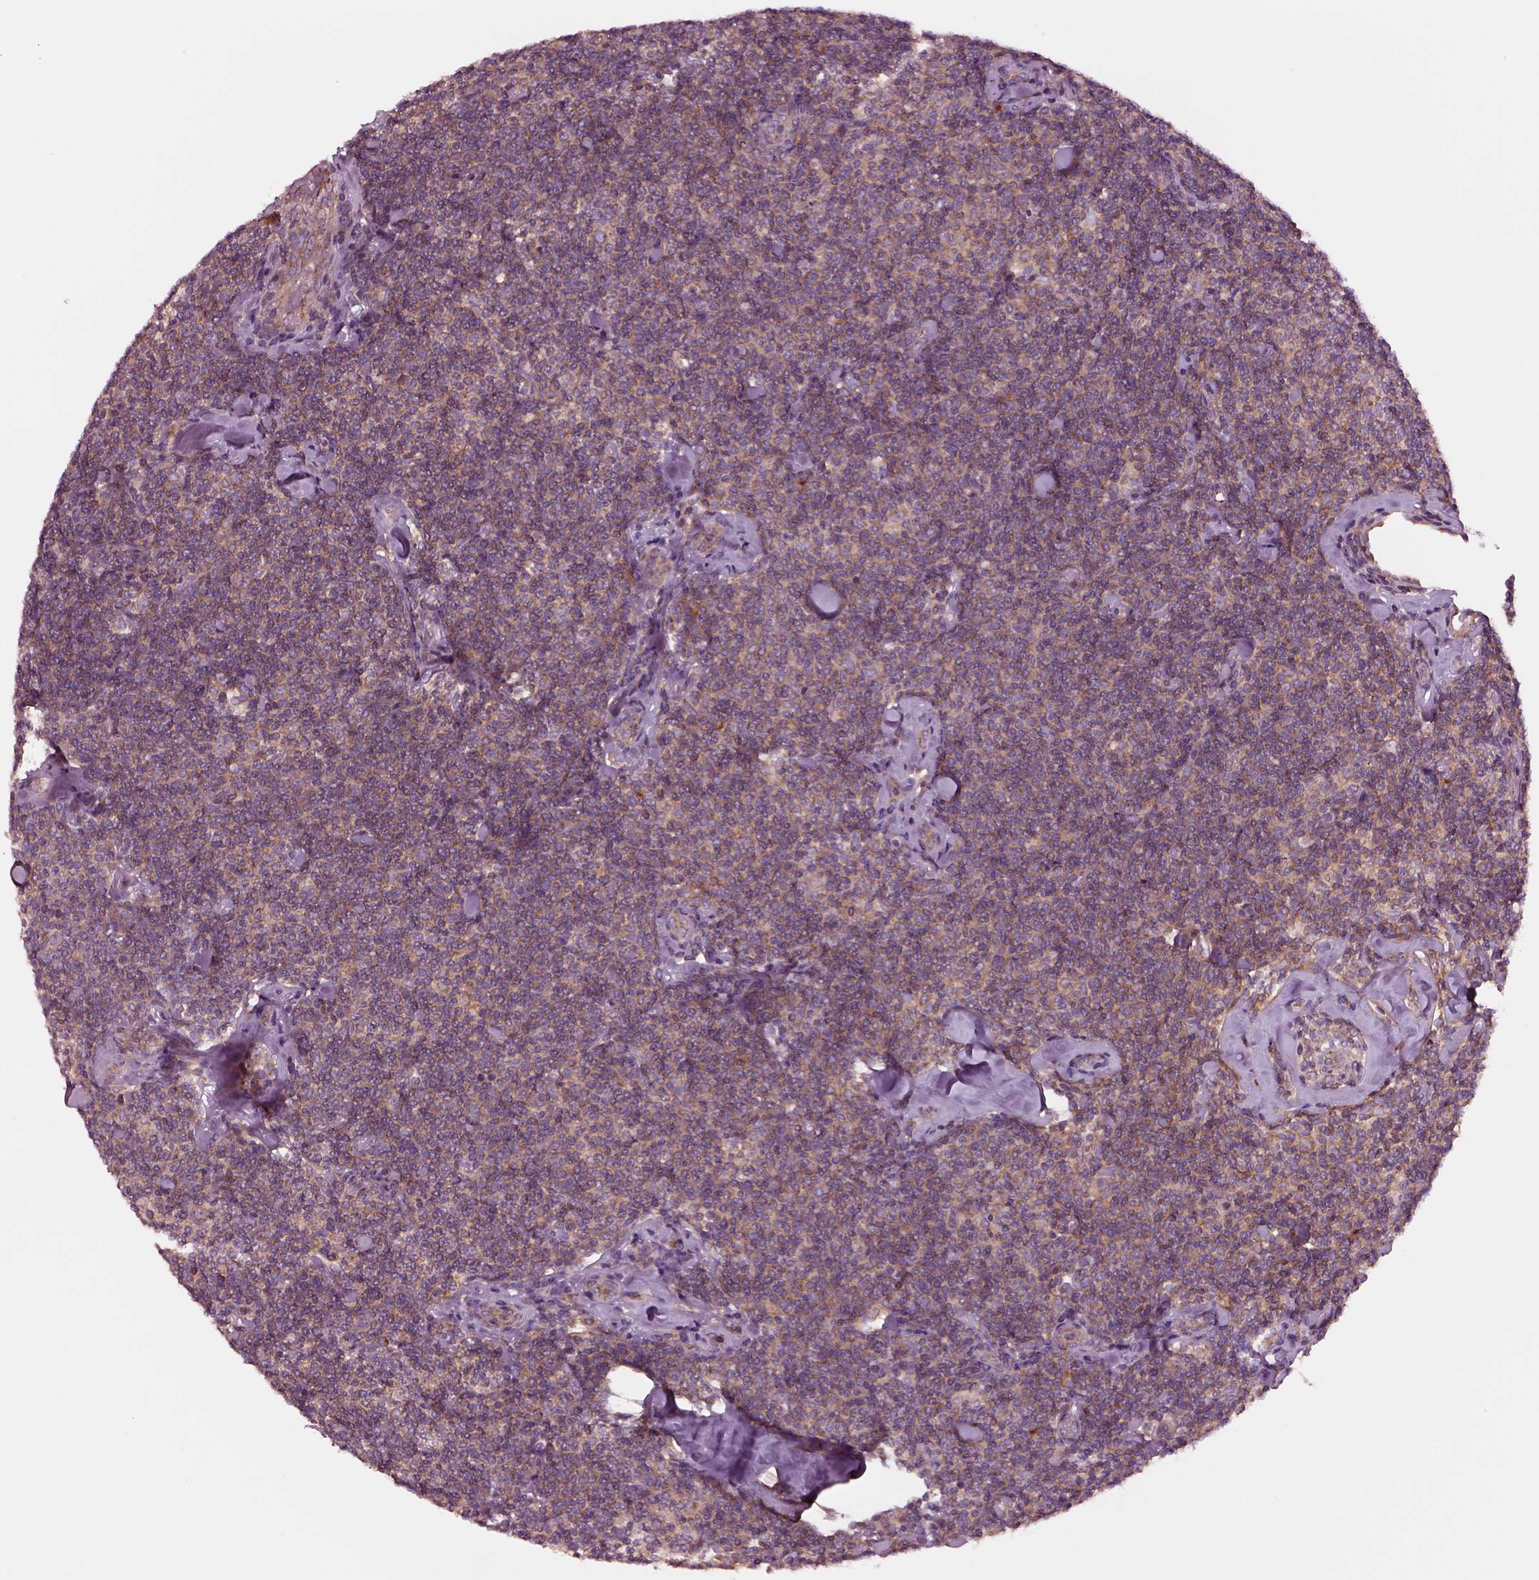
{"staining": {"intensity": "moderate", "quantity": ">75%", "location": "cytoplasmic/membranous"}, "tissue": "lymphoma", "cell_type": "Tumor cells", "image_type": "cancer", "snomed": [{"axis": "morphology", "description": "Malignant lymphoma, non-Hodgkin's type, Low grade"}, {"axis": "topography", "description": "Lymph node"}], "caption": "Human lymphoma stained with a protein marker exhibits moderate staining in tumor cells.", "gene": "SEC23A", "patient": {"sex": "female", "age": 56}}